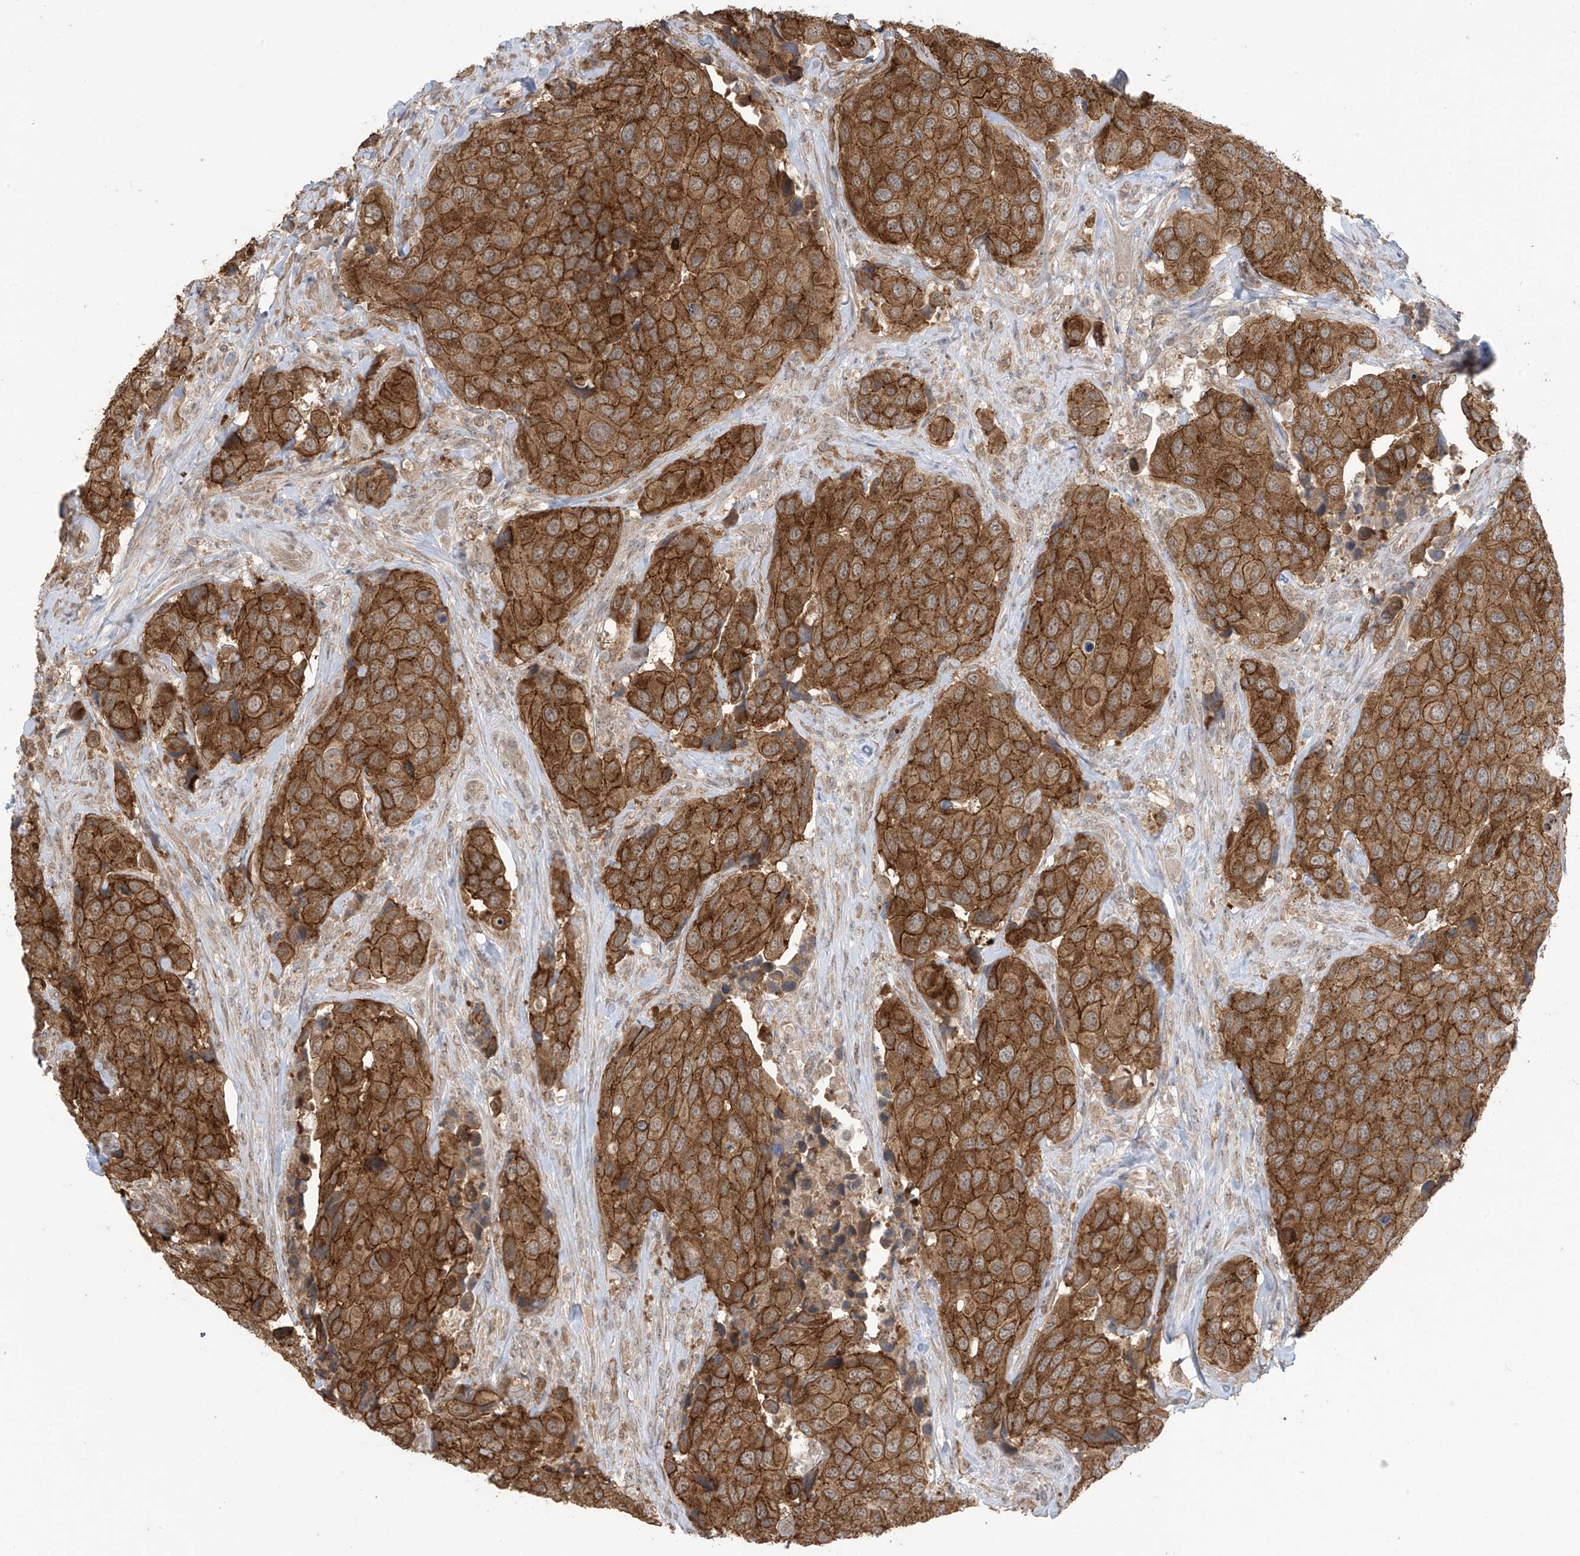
{"staining": {"intensity": "strong", "quantity": ">75%", "location": "cytoplasmic/membranous"}, "tissue": "urothelial cancer", "cell_type": "Tumor cells", "image_type": "cancer", "snomed": [{"axis": "morphology", "description": "Urothelial carcinoma, High grade"}, {"axis": "topography", "description": "Urinary bladder"}], "caption": "Protein expression analysis of human urothelial carcinoma (high-grade) reveals strong cytoplasmic/membranous expression in about >75% of tumor cells.", "gene": "KIAA1522", "patient": {"sex": "male", "age": 74}}